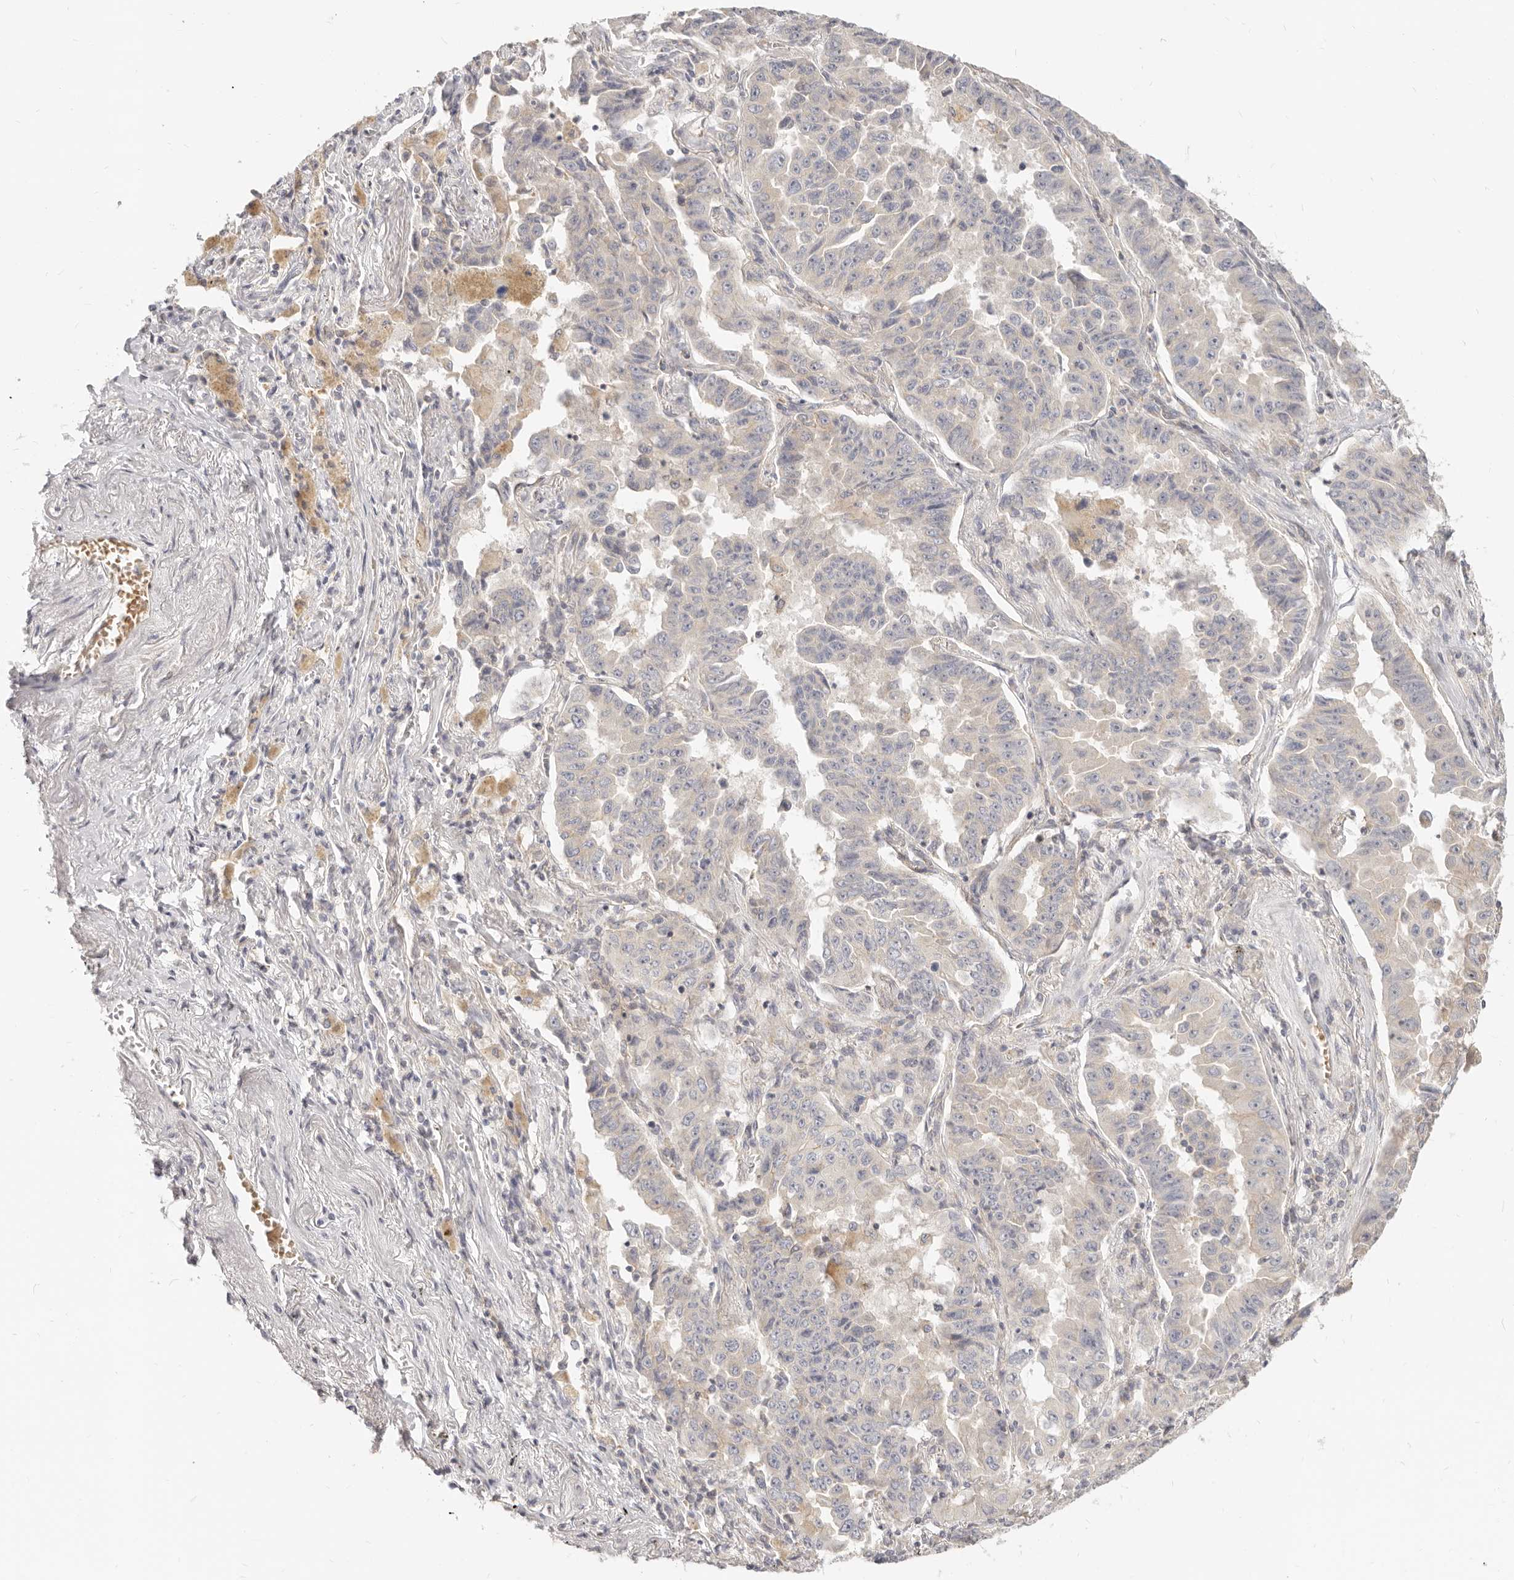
{"staining": {"intensity": "negative", "quantity": "none", "location": "none"}, "tissue": "lung cancer", "cell_type": "Tumor cells", "image_type": "cancer", "snomed": [{"axis": "morphology", "description": "Adenocarcinoma, NOS"}, {"axis": "topography", "description": "Lung"}], "caption": "Immunohistochemistry of human lung cancer displays no positivity in tumor cells.", "gene": "LTB4R2", "patient": {"sex": "female", "age": 51}}